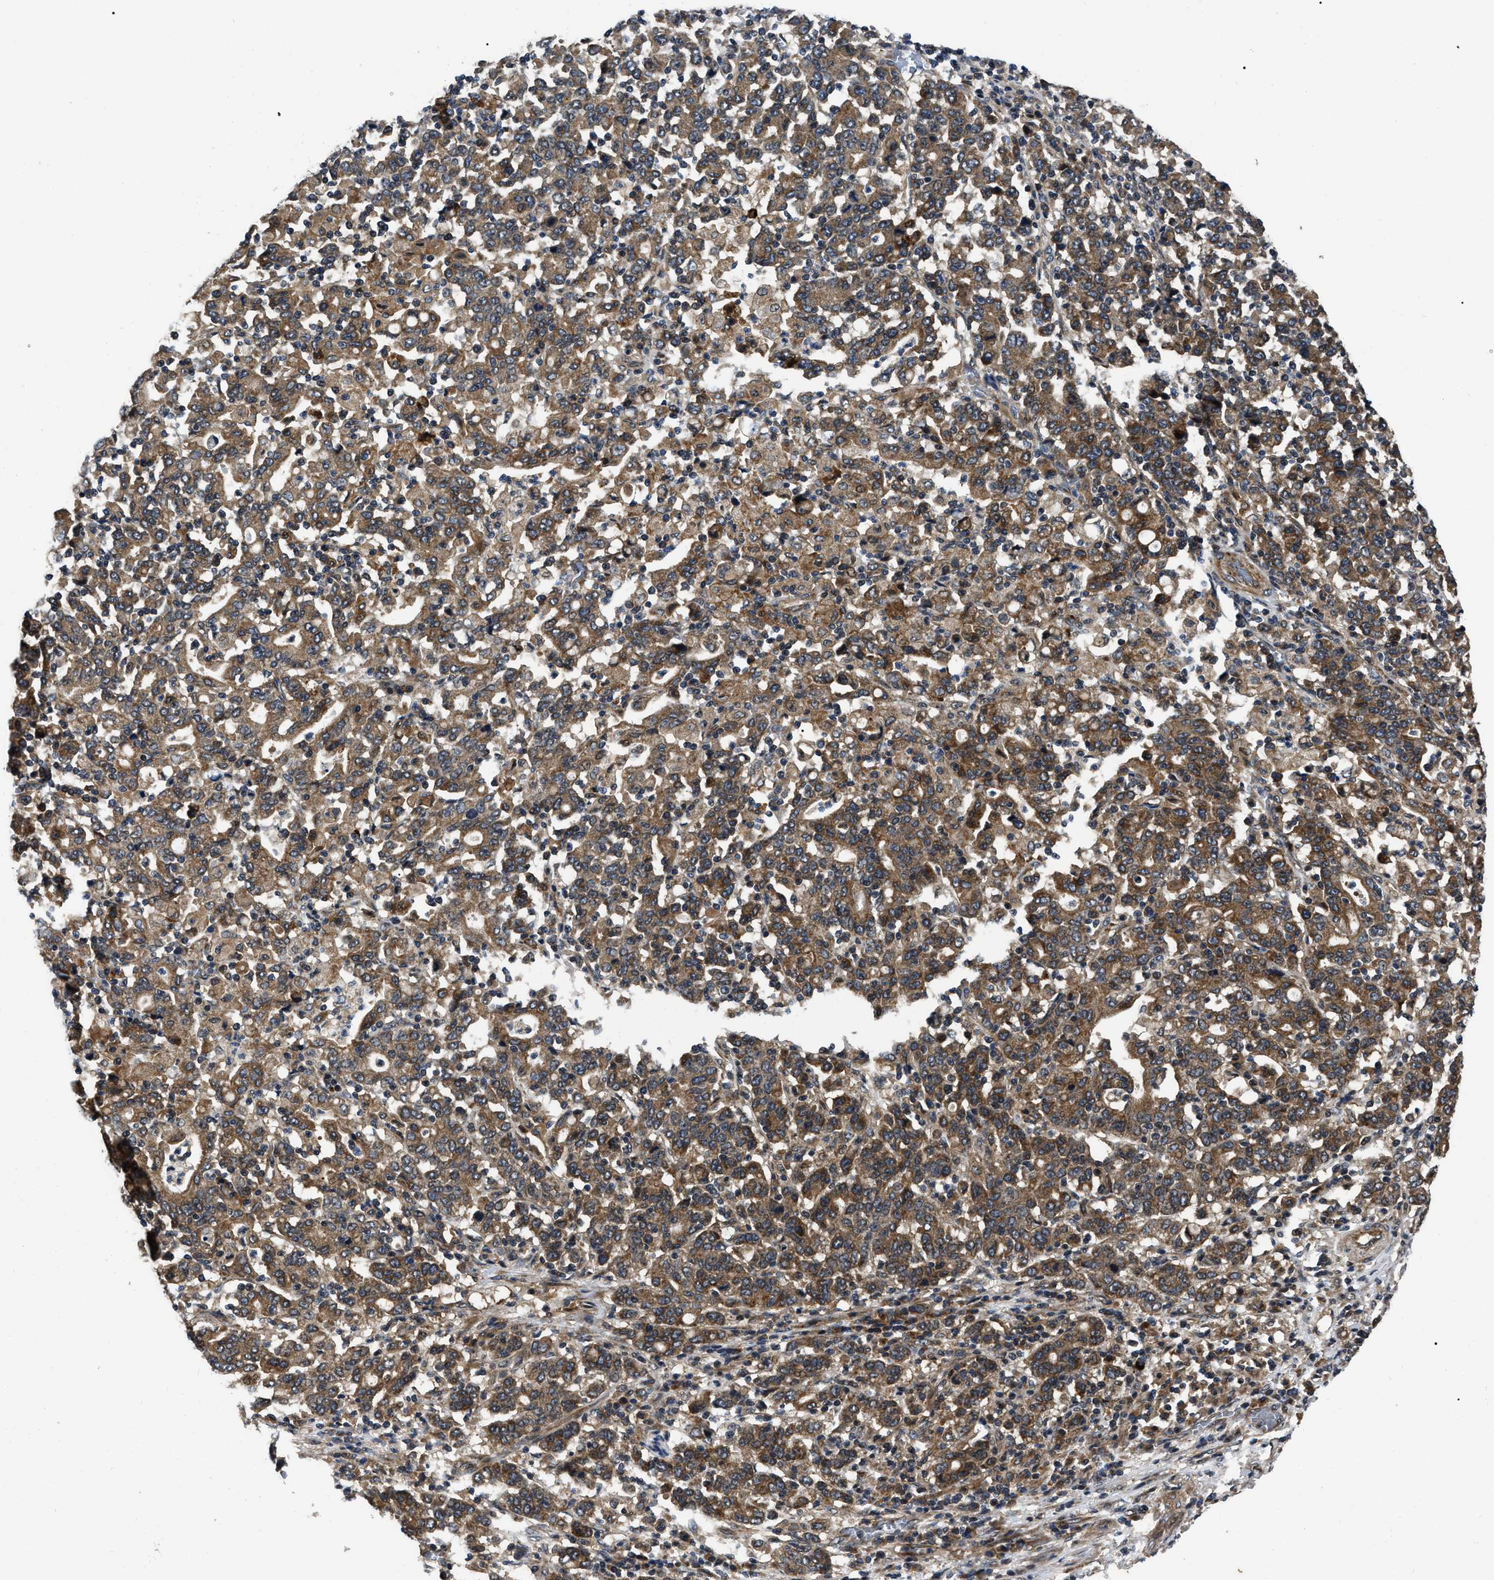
{"staining": {"intensity": "moderate", "quantity": ">75%", "location": "cytoplasmic/membranous"}, "tissue": "stomach cancer", "cell_type": "Tumor cells", "image_type": "cancer", "snomed": [{"axis": "morphology", "description": "Adenocarcinoma, NOS"}, {"axis": "topography", "description": "Stomach, upper"}], "caption": "The image exhibits immunohistochemical staining of stomach cancer (adenocarcinoma). There is moderate cytoplasmic/membranous staining is seen in approximately >75% of tumor cells.", "gene": "PPWD1", "patient": {"sex": "male", "age": 69}}